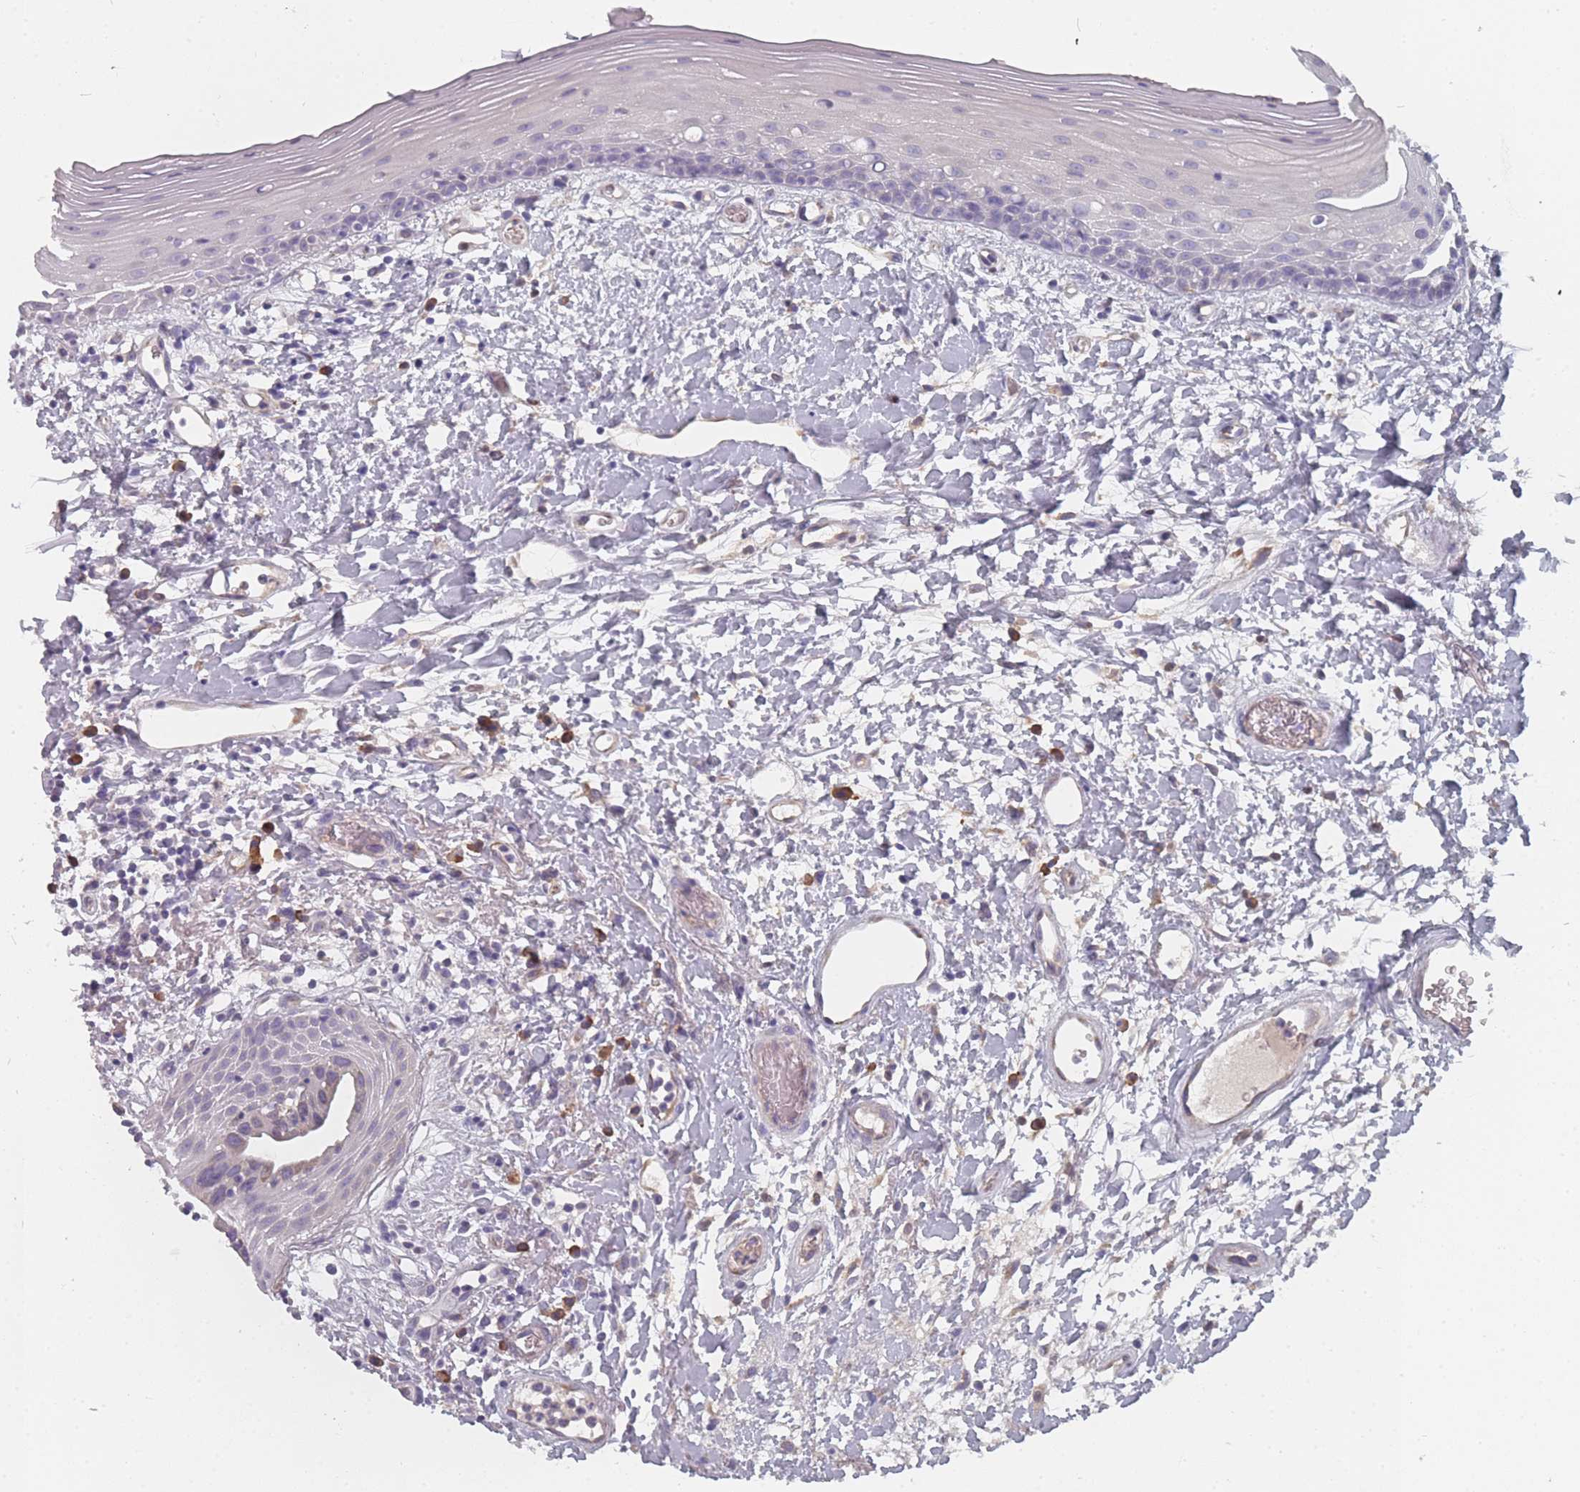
{"staining": {"intensity": "negative", "quantity": "none", "location": "none"}, "tissue": "oral mucosa", "cell_type": "Squamous epithelial cells", "image_type": "normal", "snomed": [{"axis": "morphology", "description": "Normal tissue, NOS"}, {"axis": "topography", "description": "Oral tissue"}], "caption": "Immunohistochemical staining of normal oral mucosa shows no significant staining in squamous epithelial cells.", "gene": "SLC35E4", "patient": {"sex": "female", "age": 76}}